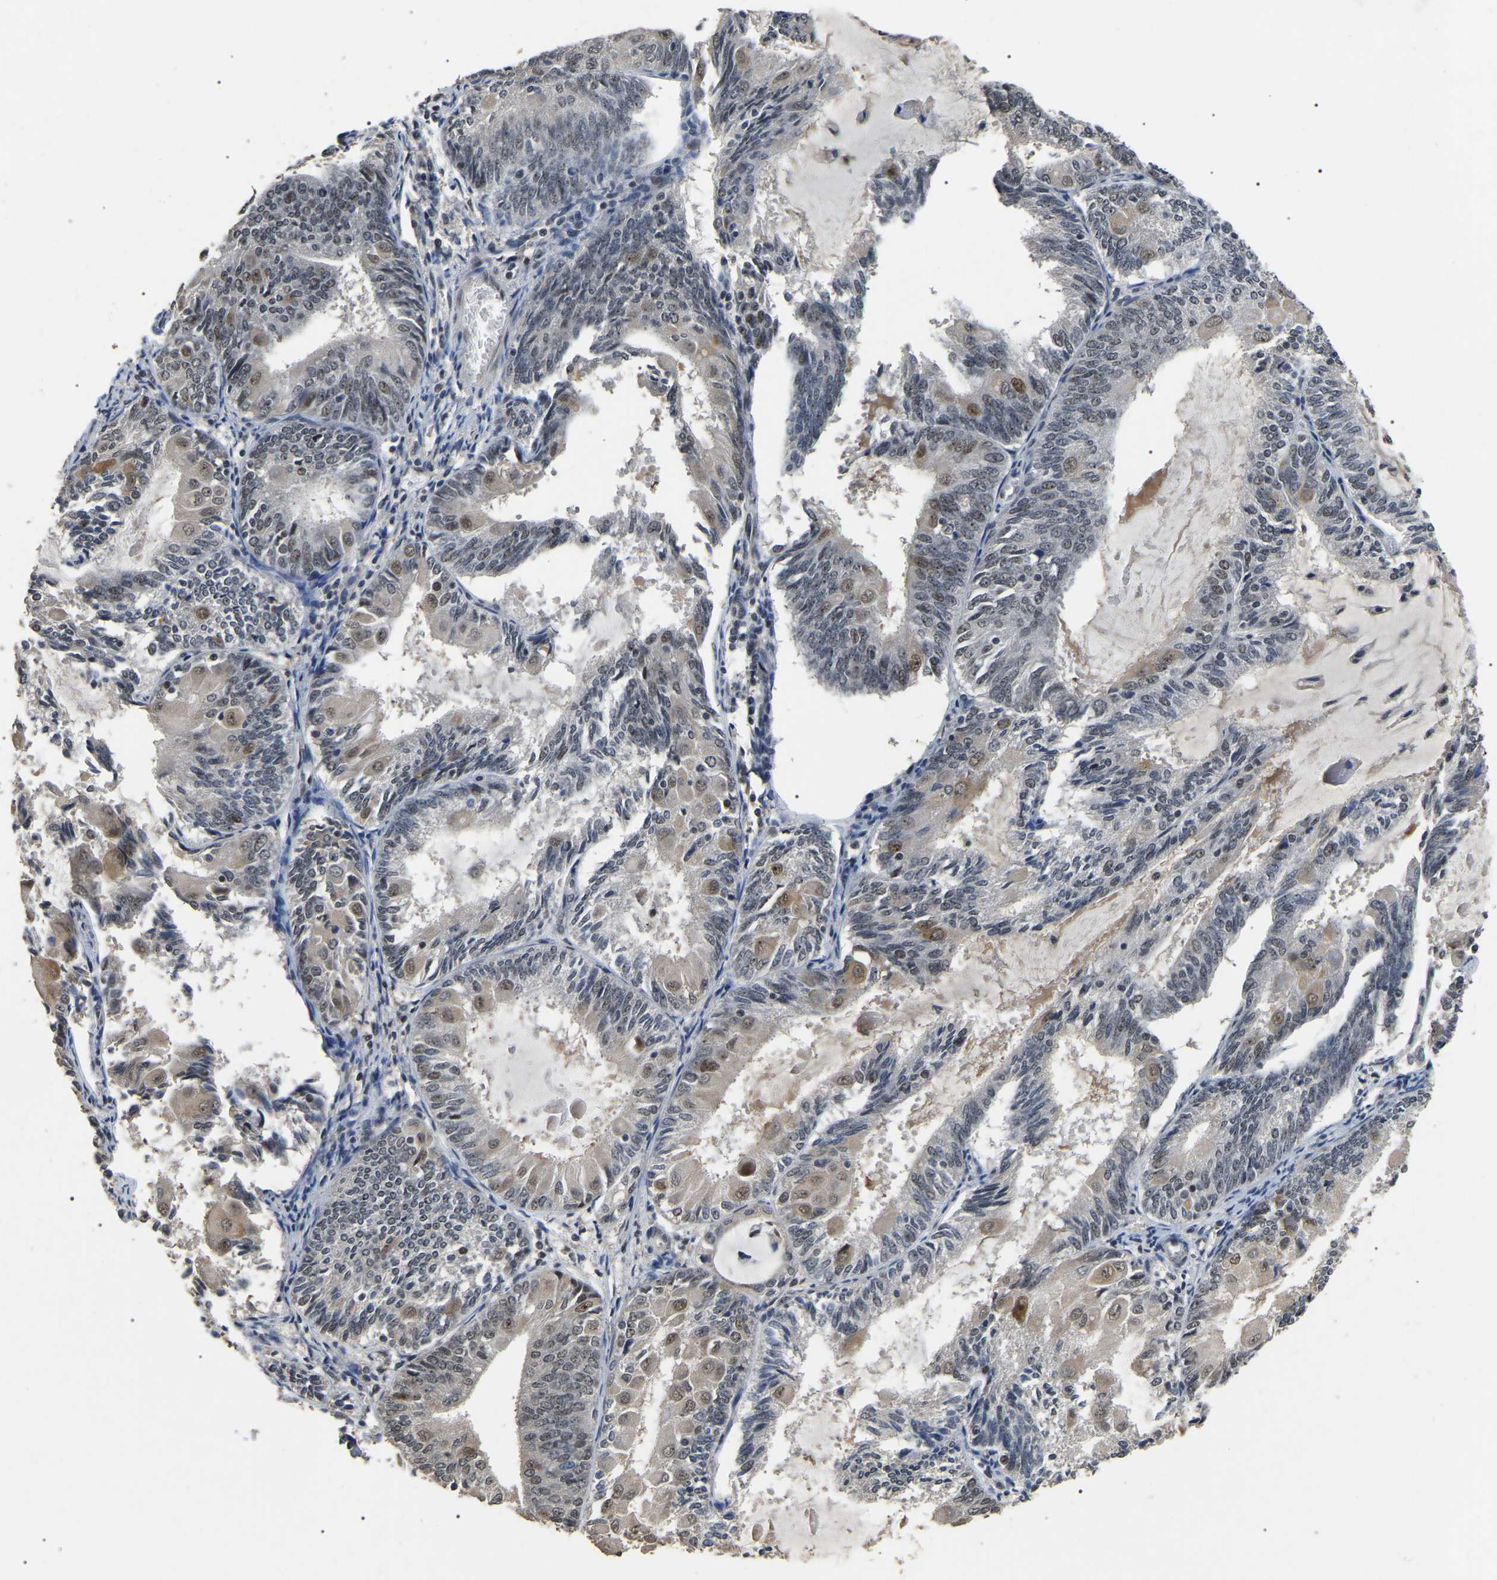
{"staining": {"intensity": "moderate", "quantity": "<25%", "location": "cytoplasmic/membranous,nuclear"}, "tissue": "endometrial cancer", "cell_type": "Tumor cells", "image_type": "cancer", "snomed": [{"axis": "morphology", "description": "Adenocarcinoma, NOS"}, {"axis": "topography", "description": "Endometrium"}], "caption": "Immunohistochemistry (IHC) (DAB (3,3'-diaminobenzidine)) staining of human adenocarcinoma (endometrial) shows moderate cytoplasmic/membranous and nuclear protein expression in about <25% of tumor cells. Using DAB (brown) and hematoxylin (blue) stains, captured at high magnification using brightfield microscopy.", "gene": "PPM1E", "patient": {"sex": "female", "age": 81}}